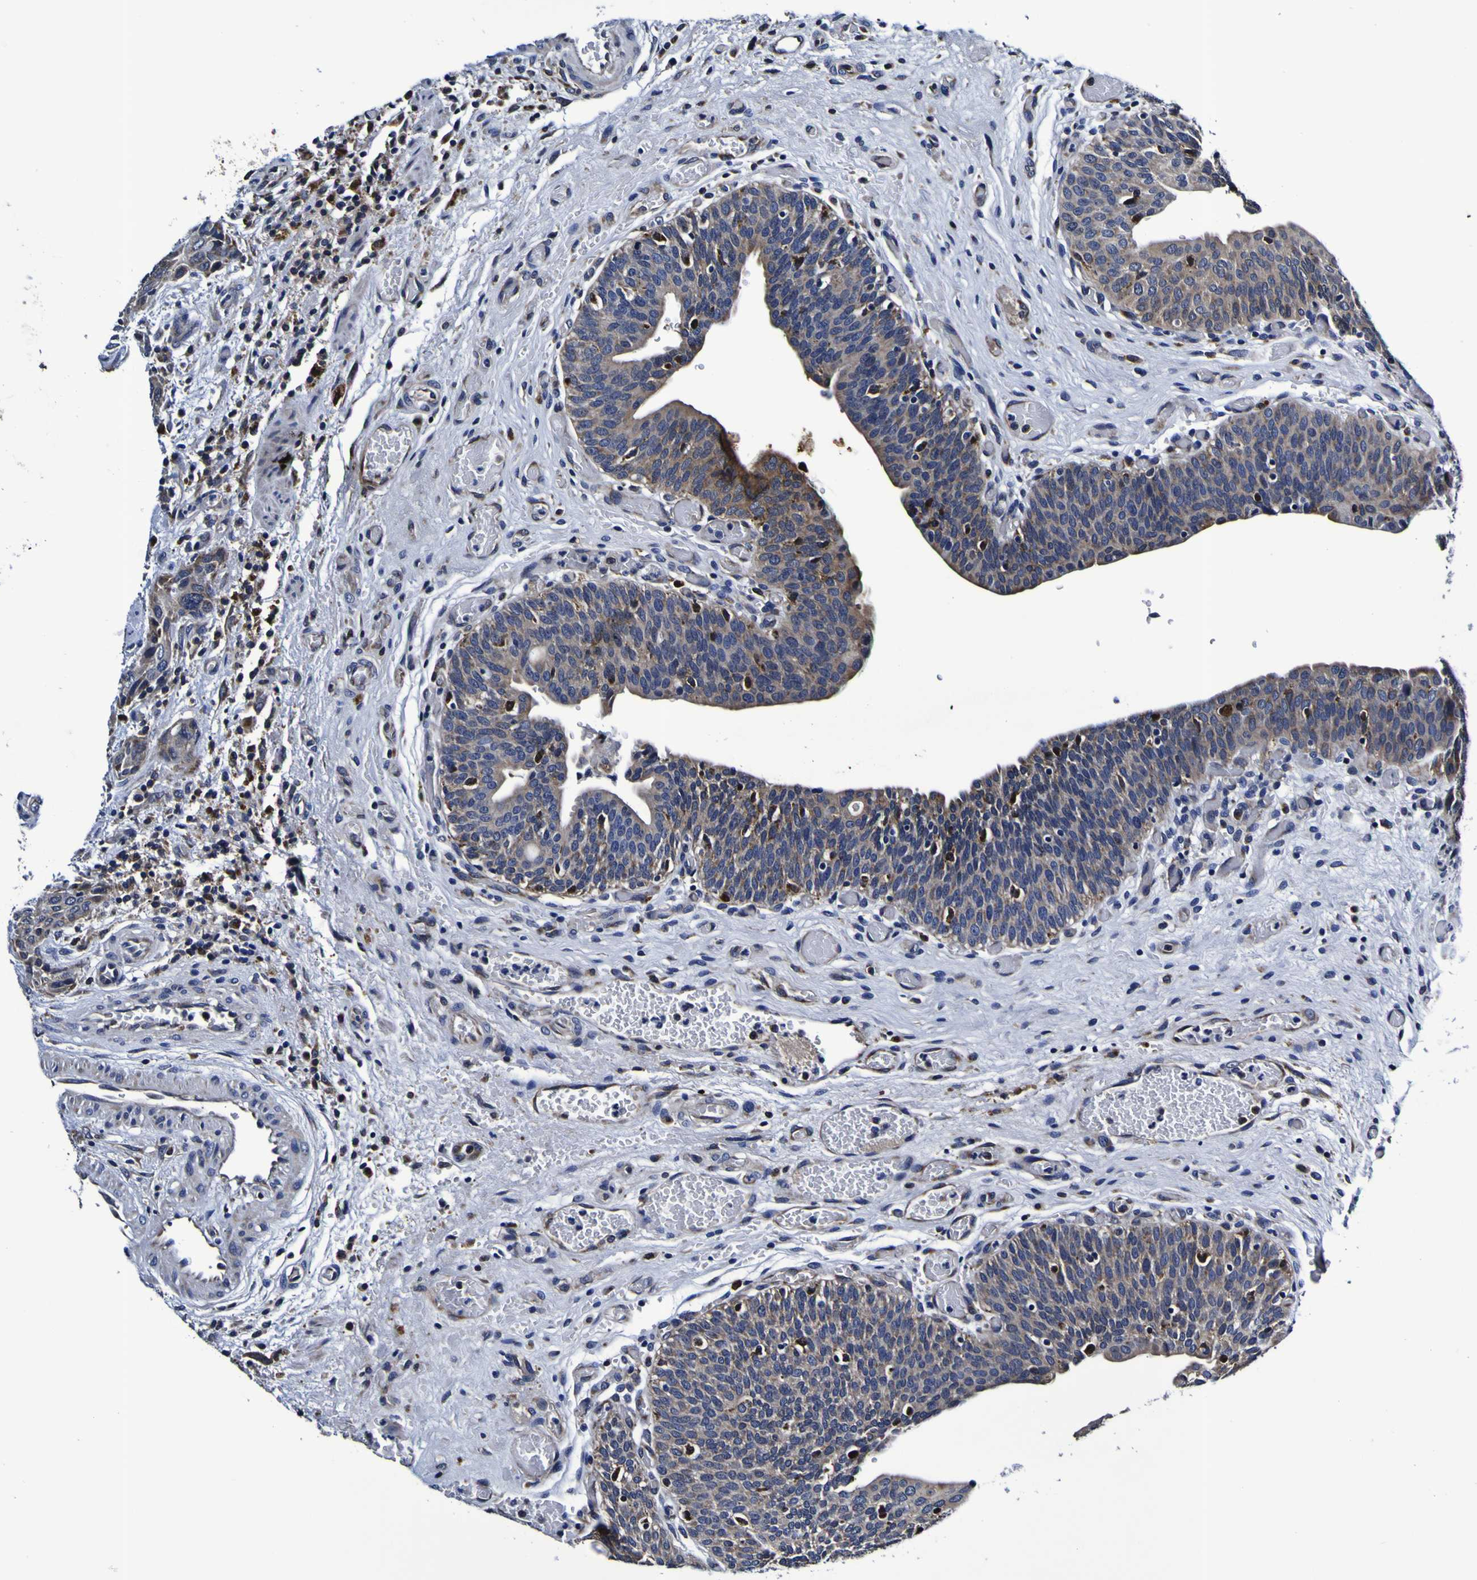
{"staining": {"intensity": "weak", "quantity": "<25%", "location": "cytoplasmic/membranous"}, "tissue": "urothelial cancer", "cell_type": "Tumor cells", "image_type": "cancer", "snomed": [{"axis": "morphology", "description": "Urothelial carcinoma, High grade"}, {"axis": "topography", "description": "Urinary bladder"}], "caption": "An IHC photomicrograph of urothelial carcinoma (high-grade) is shown. There is no staining in tumor cells of urothelial carcinoma (high-grade).", "gene": "GPX1", "patient": {"sex": "male", "age": 35}}